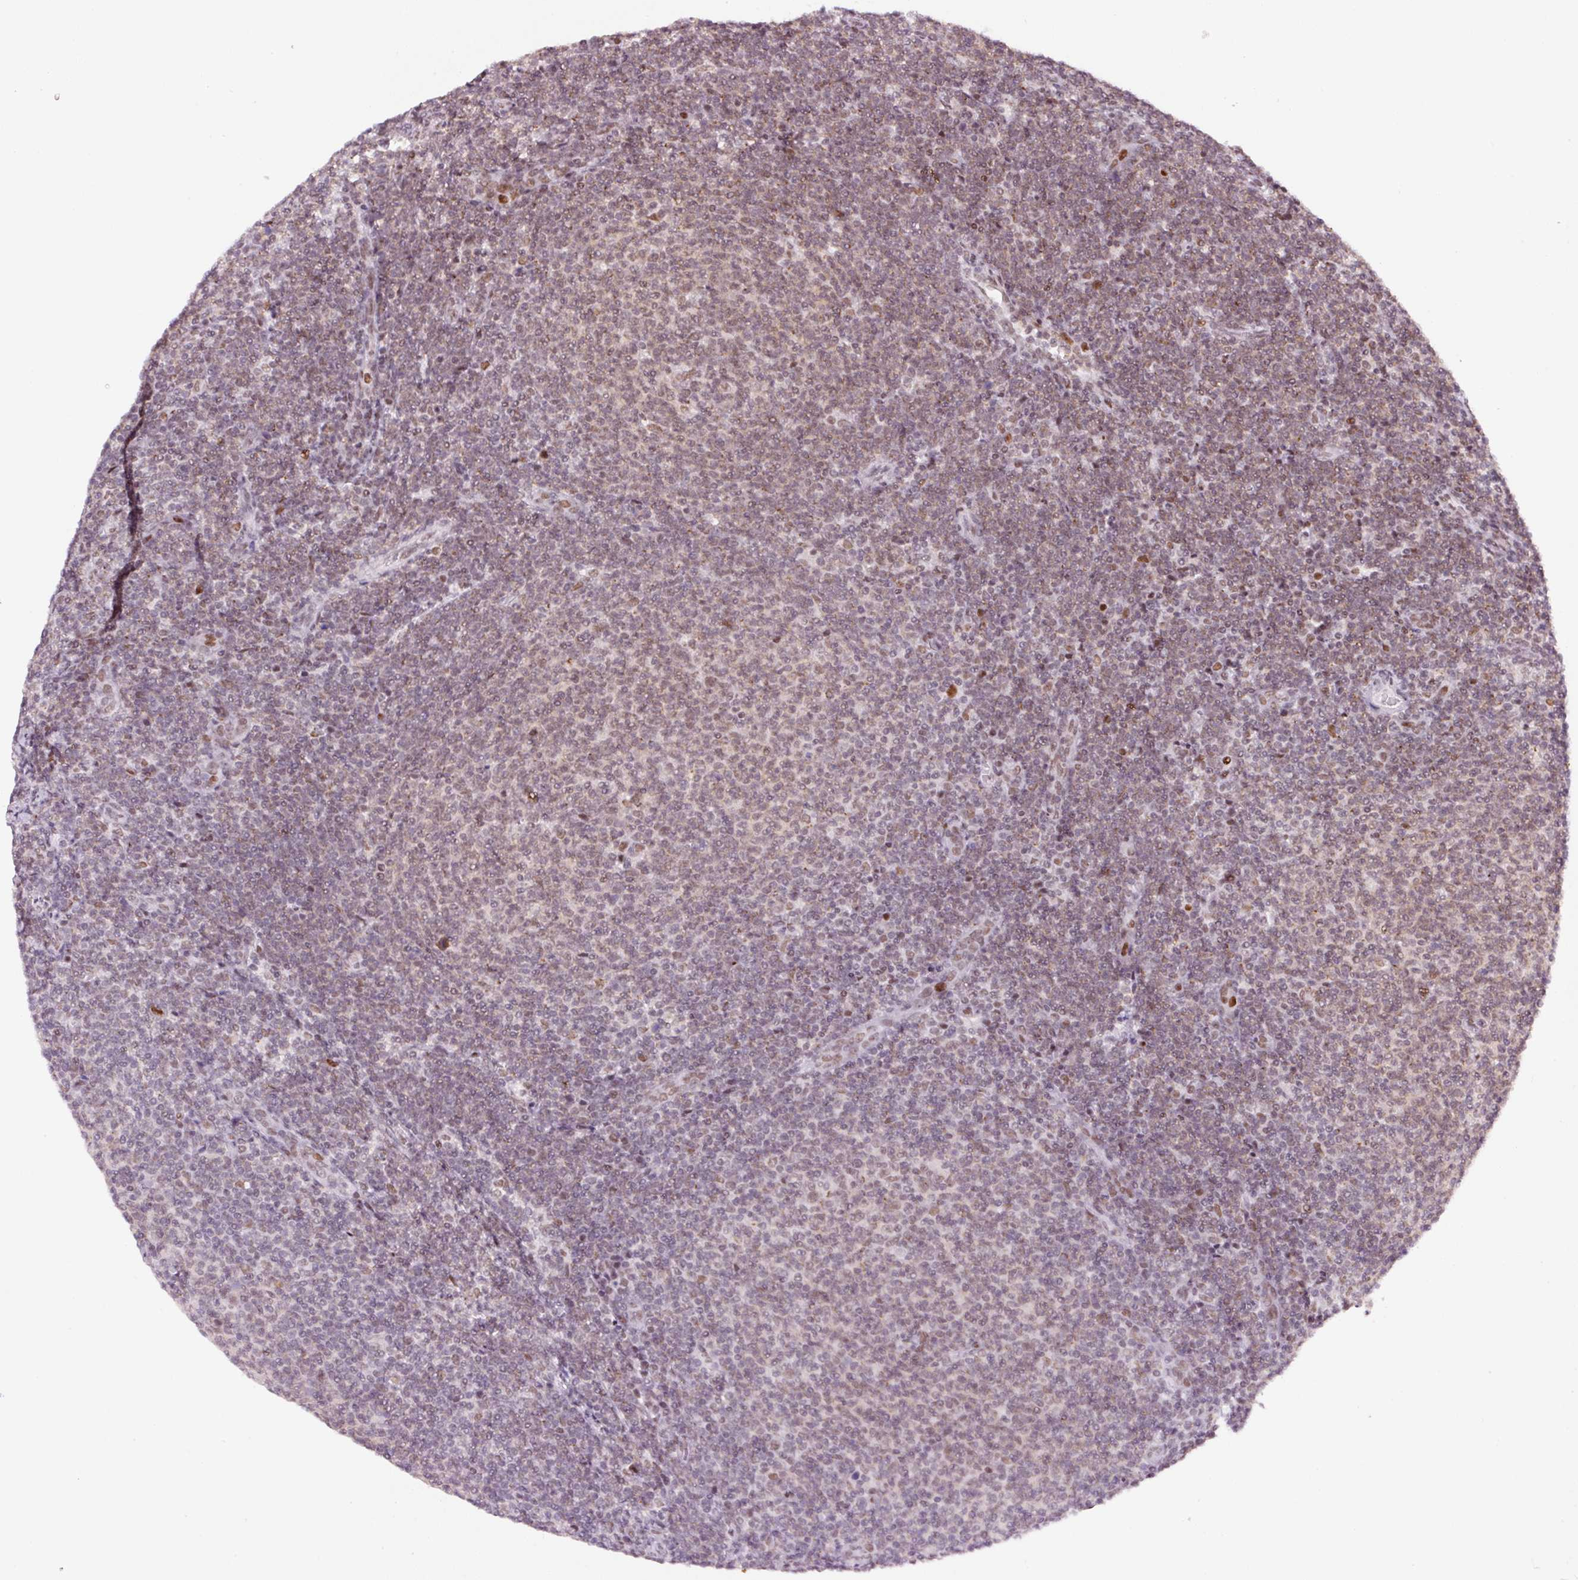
{"staining": {"intensity": "moderate", "quantity": "25%-75%", "location": "cytoplasmic/membranous,nuclear"}, "tissue": "lymphoma", "cell_type": "Tumor cells", "image_type": "cancer", "snomed": [{"axis": "morphology", "description": "Malignant lymphoma, non-Hodgkin's type, Low grade"}, {"axis": "topography", "description": "Lymph node"}], "caption": "Lymphoma was stained to show a protein in brown. There is medium levels of moderate cytoplasmic/membranous and nuclear expression in about 25%-75% of tumor cells.", "gene": "CCNL2", "patient": {"sex": "male", "age": 66}}